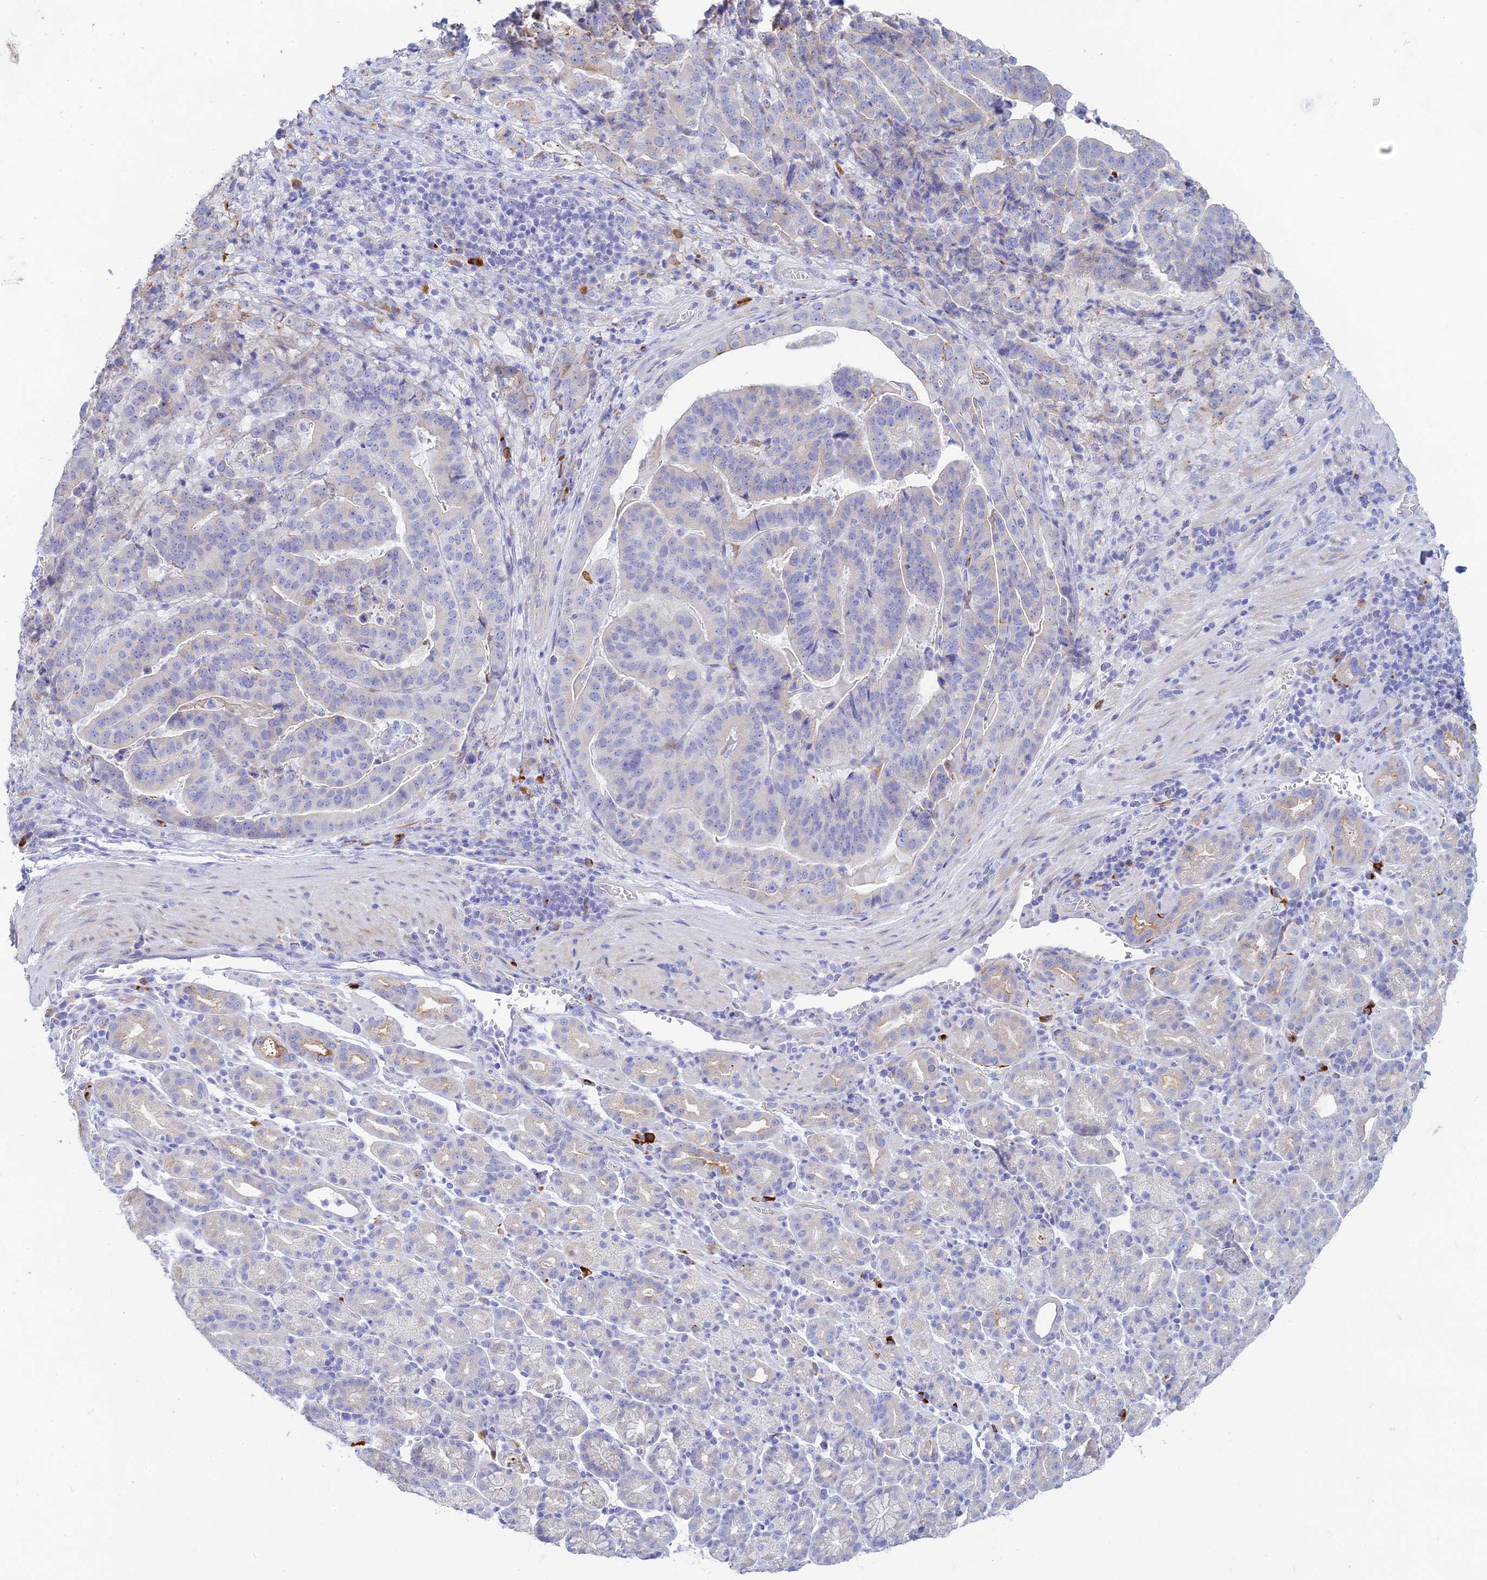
{"staining": {"intensity": "negative", "quantity": "none", "location": "none"}, "tissue": "stomach cancer", "cell_type": "Tumor cells", "image_type": "cancer", "snomed": [{"axis": "morphology", "description": "Adenocarcinoma, NOS"}, {"axis": "topography", "description": "Stomach"}], "caption": "This is a image of immunohistochemistry staining of stomach adenocarcinoma, which shows no staining in tumor cells. Brightfield microscopy of IHC stained with DAB (3,3'-diaminobenzidine) (brown) and hematoxylin (blue), captured at high magnification.", "gene": "CEP152", "patient": {"sex": "male", "age": 48}}